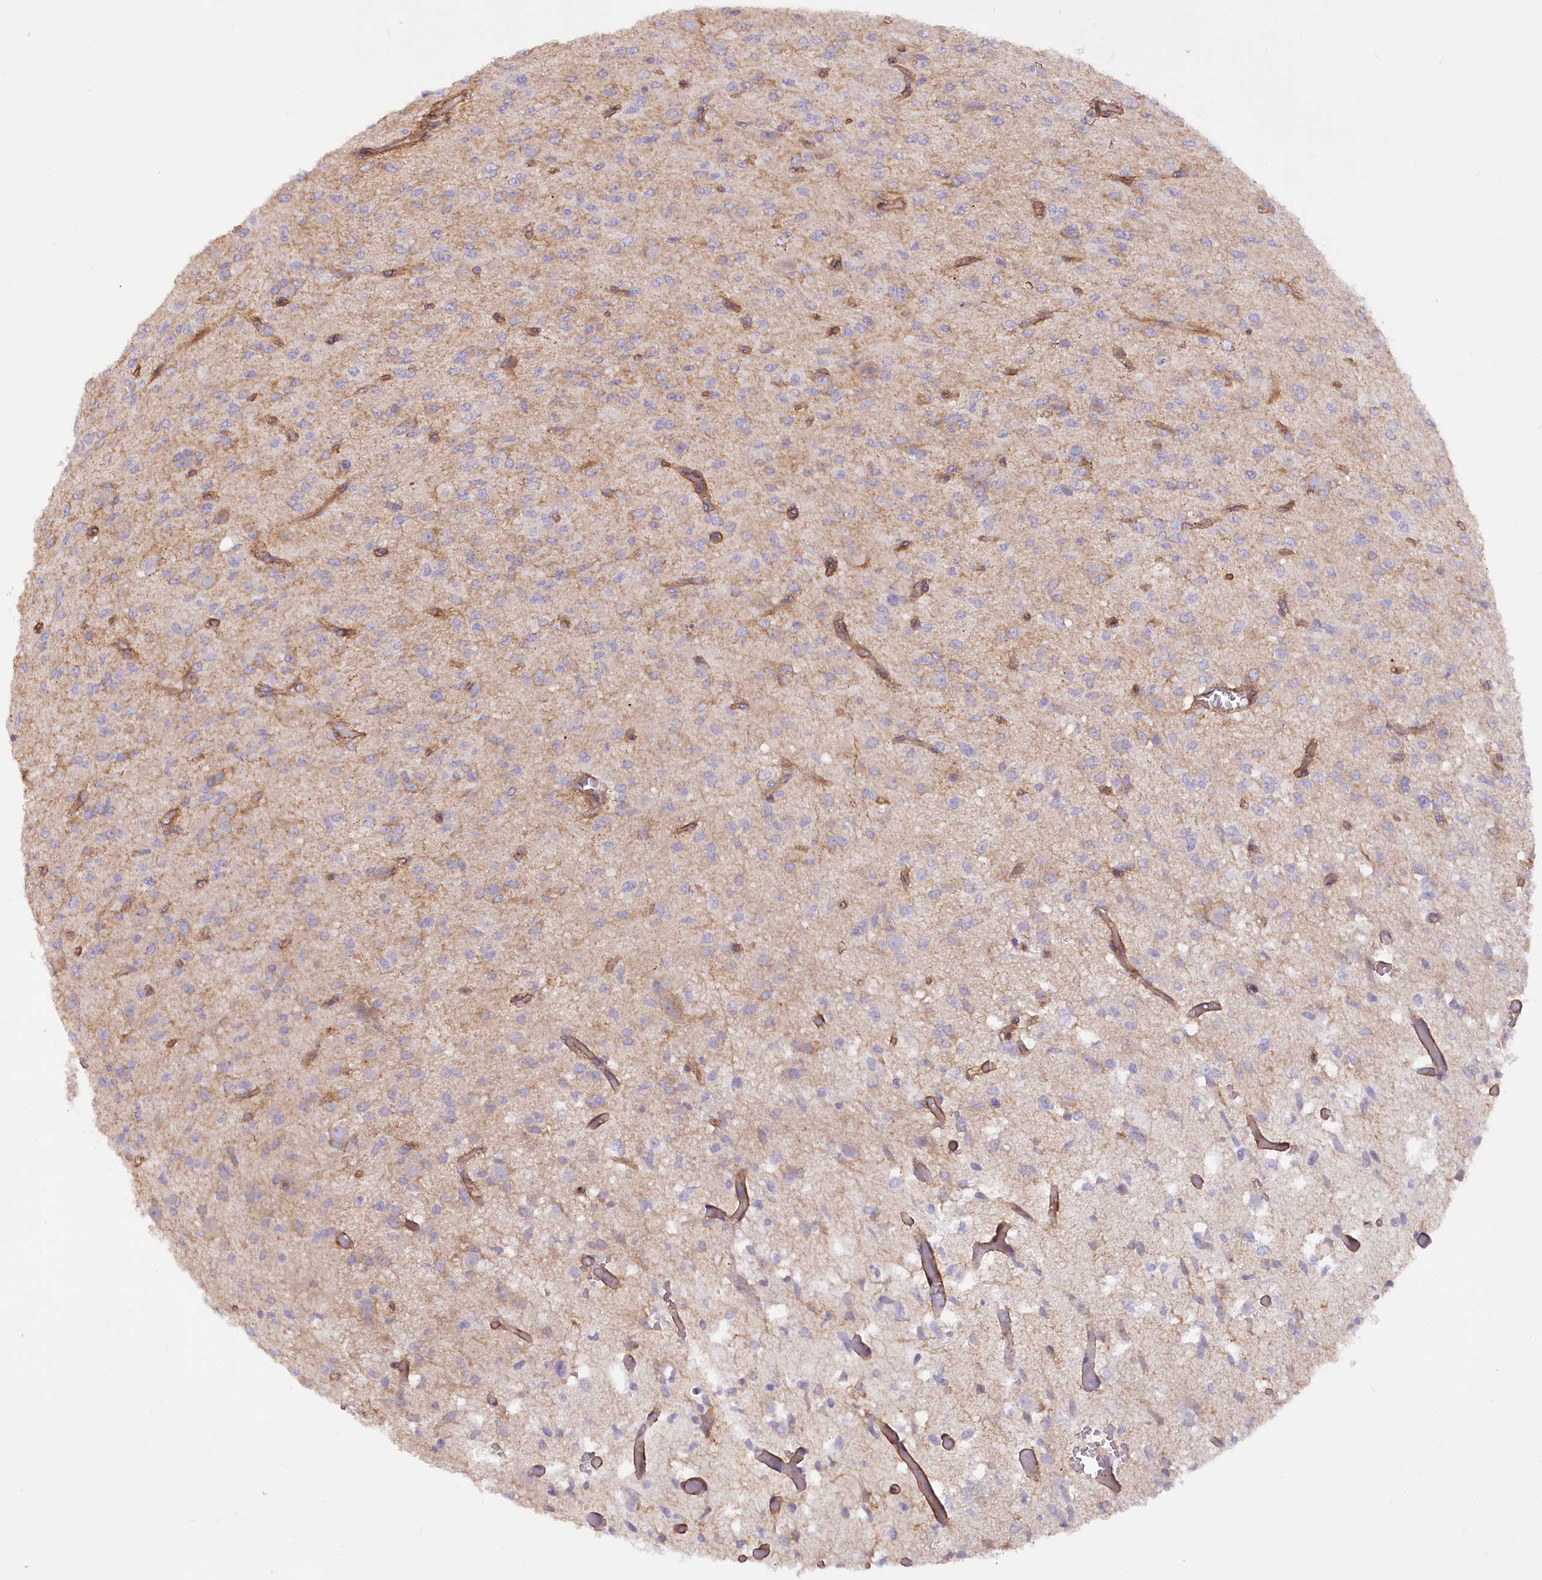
{"staining": {"intensity": "negative", "quantity": "none", "location": "none"}, "tissue": "glioma", "cell_type": "Tumor cells", "image_type": "cancer", "snomed": [{"axis": "morphology", "description": "Glioma, malignant, High grade"}, {"axis": "topography", "description": "Brain"}], "caption": "There is no significant positivity in tumor cells of glioma.", "gene": "SYNPO2", "patient": {"sex": "female", "age": 59}}